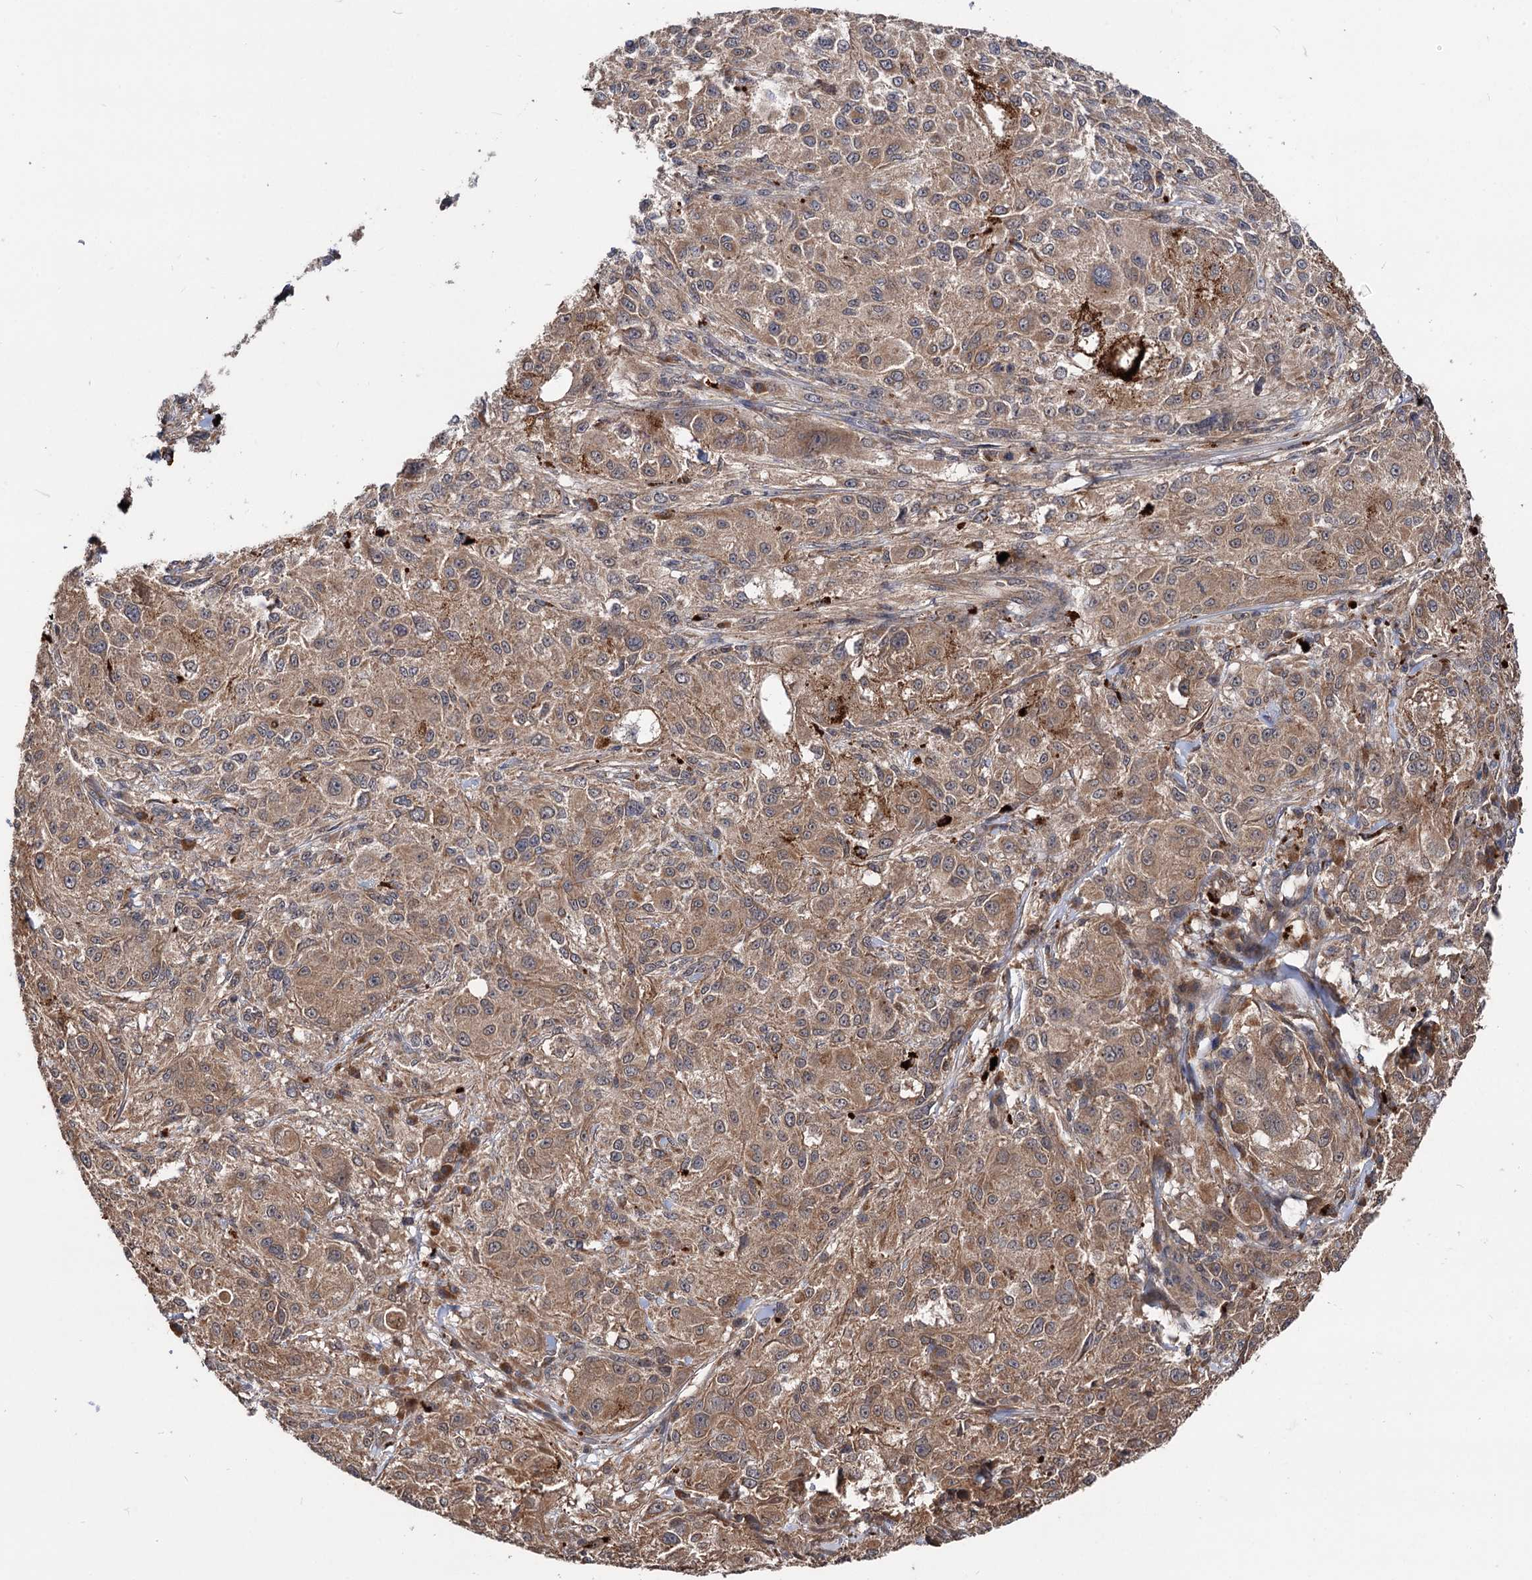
{"staining": {"intensity": "moderate", "quantity": "25%-75%", "location": "cytoplasmic/membranous"}, "tissue": "melanoma", "cell_type": "Tumor cells", "image_type": "cancer", "snomed": [{"axis": "morphology", "description": "Necrosis, NOS"}, {"axis": "morphology", "description": "Malignant melanoma, NOS"}, {"axis": "topography", "description": "Skin"}], "caption": "The photomicrograph displays staining of malignant melanoma, revealing moderate cytoplasmic/membranous protein positivity (brown color) within tumor cells.", "gene": "TEX9", "patient": {"sex": "female", "age": 87}}